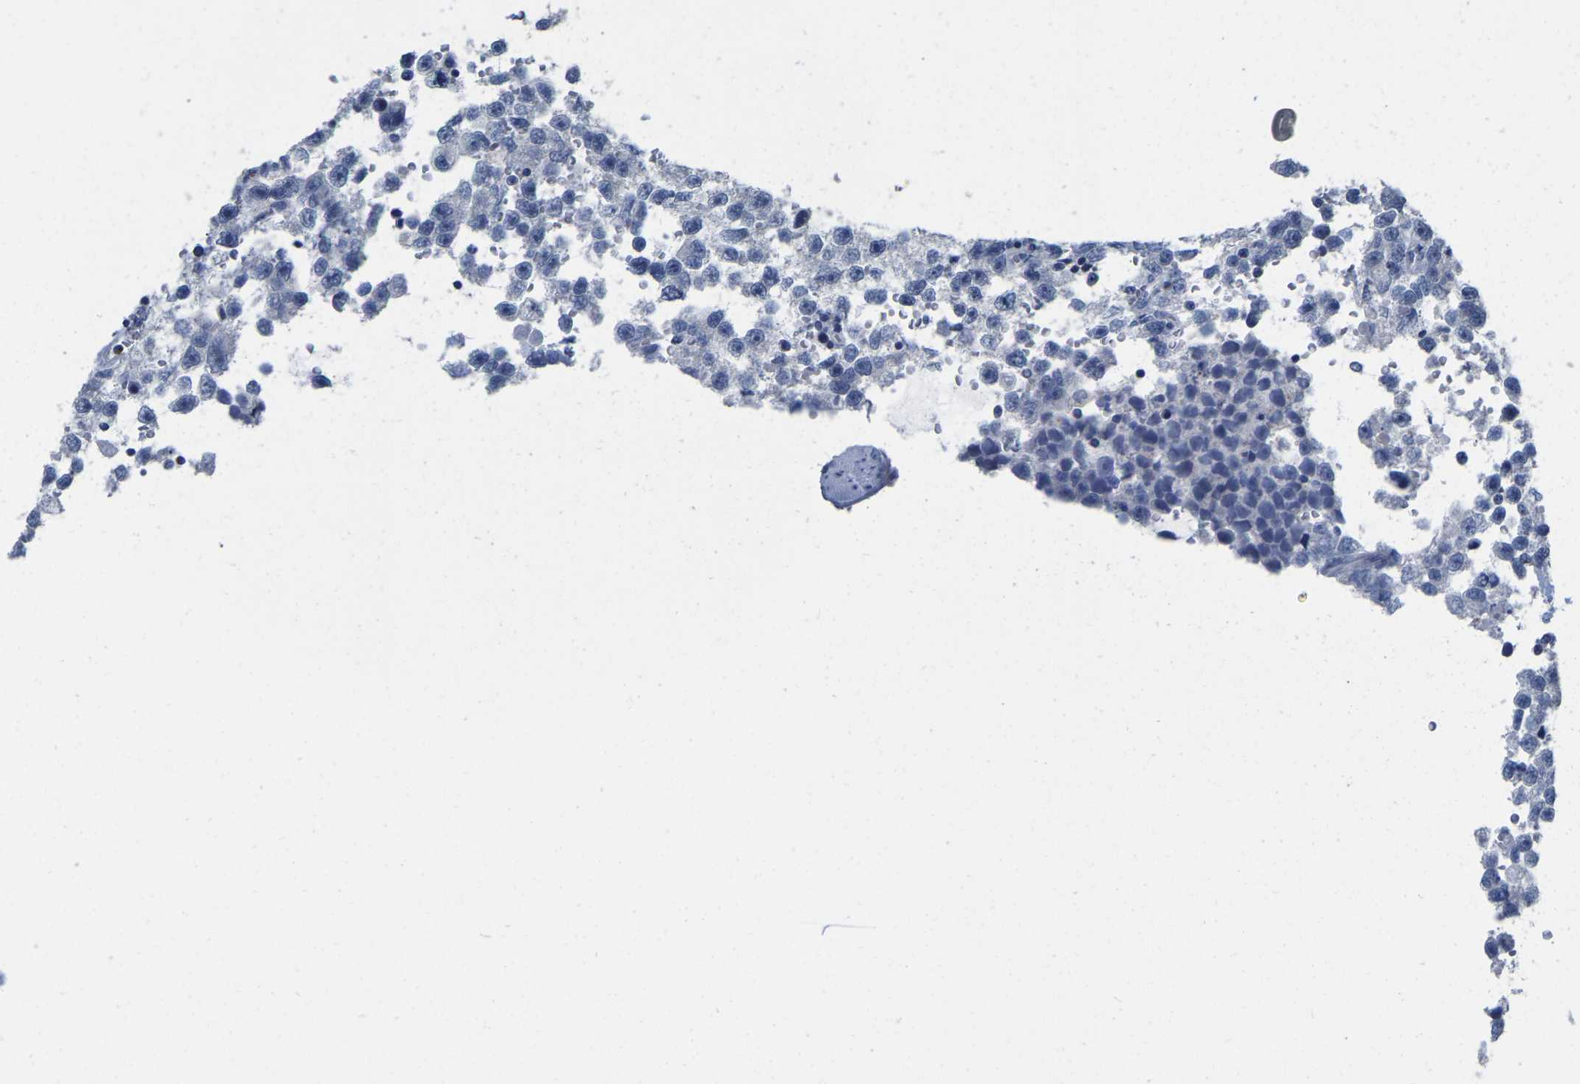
{"staining": {"intensity": "negative", "quantity": "none", "location": "none"}, "tissue": "testis cancer", "cell_type": "Tumor cells", "image_type": "cancer", "snomed": [{"axis": "morphology", "description": "Seminoma, NOS"}, {"axis": "topography", "description": "Testis"}], "caption": "A high-resolution micrograph shows immunohistochemistry staining of testis cancer, which reveals no significant positivity in tumor cells.", "gene": "ULBP2", "patient": {"sex": "male", "age": 33}}